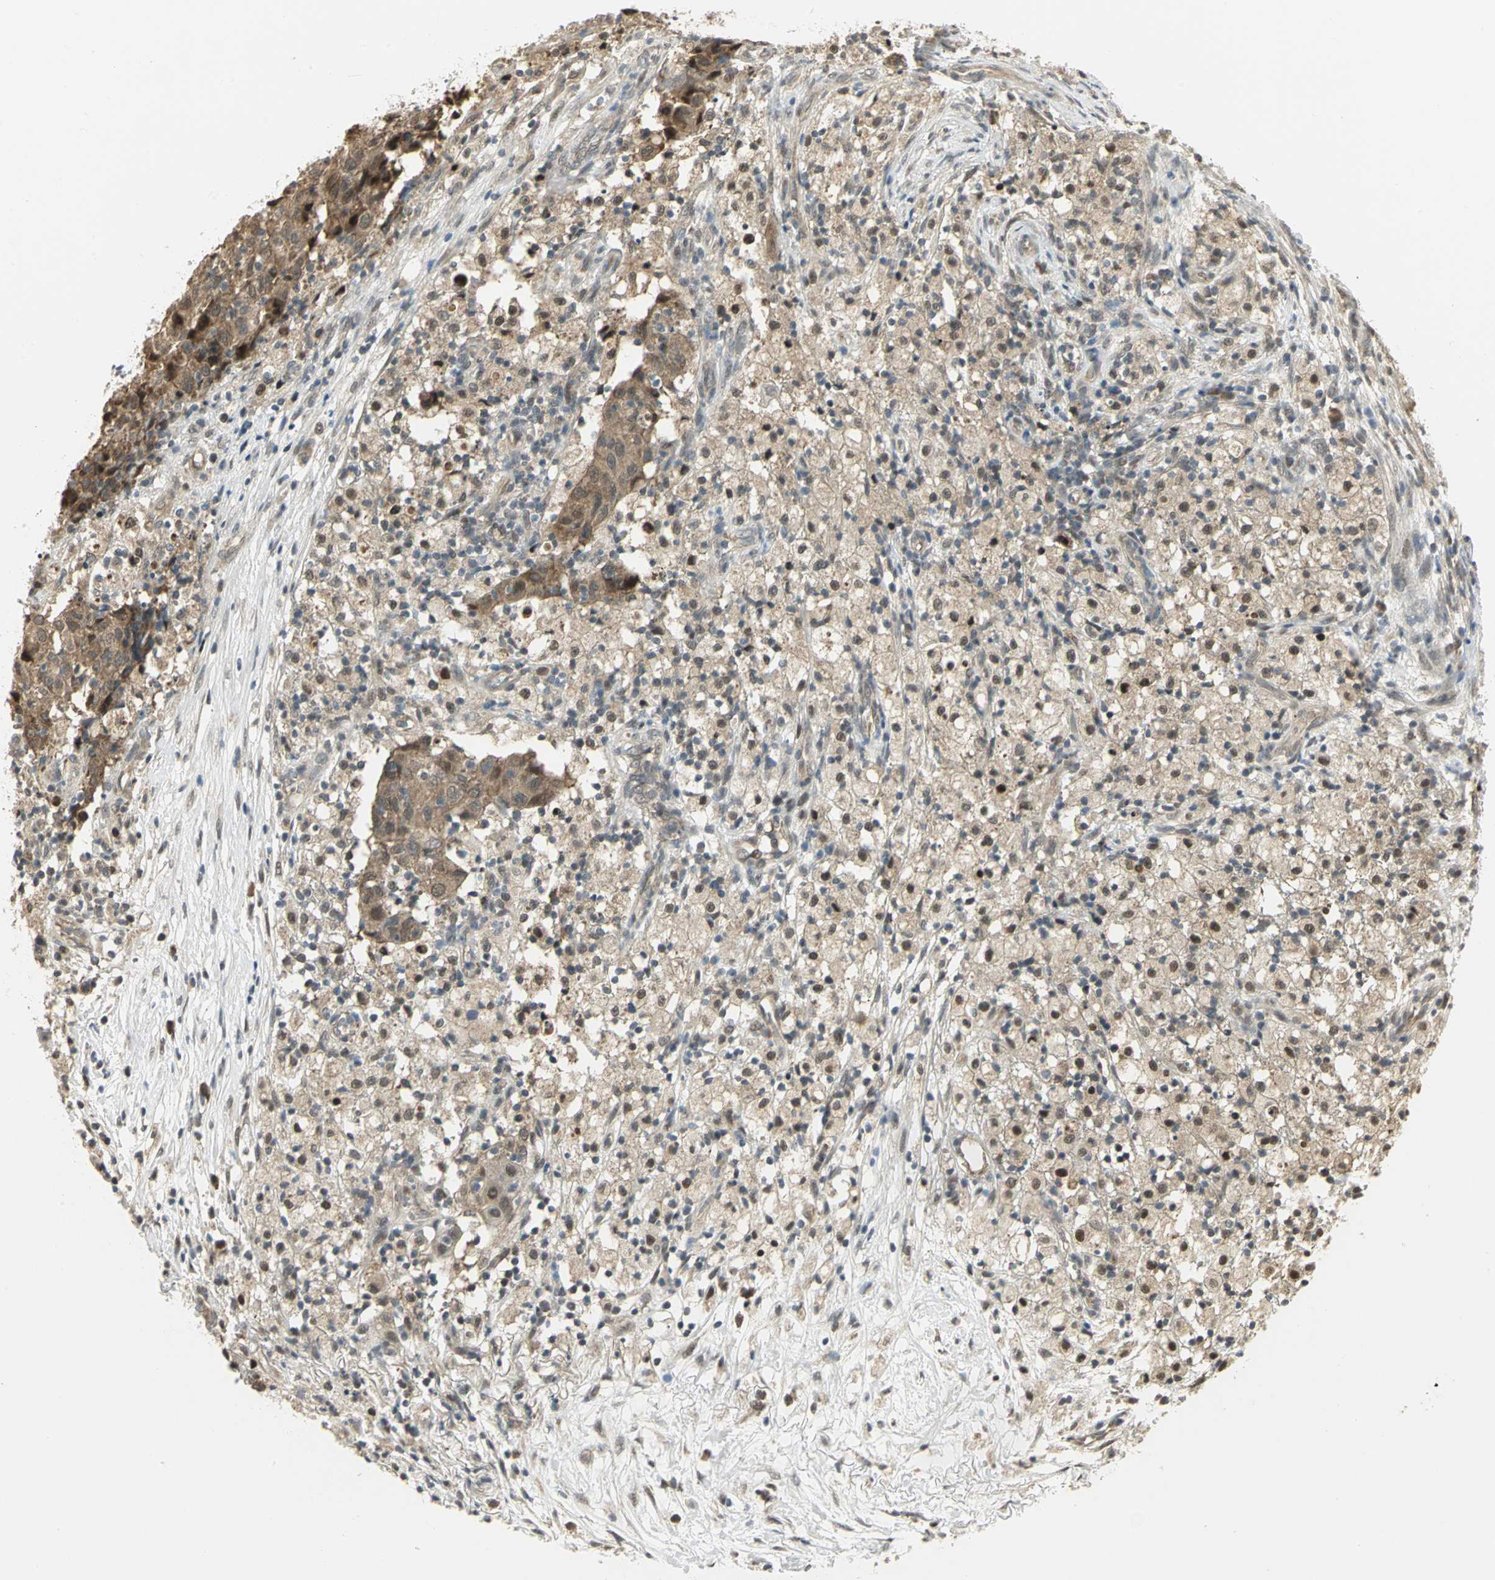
{"staining": {"intensity": "moderate", "quantity": ">75%", "location": "cytoplasmic/membranous"}, "tissue": "ovarian cancer", "cell_type": "Tumor cells", "image_type": "cancer", "snomed": [{"axis": "morphology", "description": "Carcinoma, endometroid"}, {"axis": "topography", "description": "Ovary"}], "caption": "DAB immunohistochemical staining of human ovarian cancer demonstrates moderate cytoplasmic/membranous protein expression in approximately >75% of tumor cells. (DAB (3,3'-diaminobenzidine) IHC, brown staining for protein, blue staining for nuclei).", "gene": "PSMC4", "patient": {"sex": "female", "age": 42}}